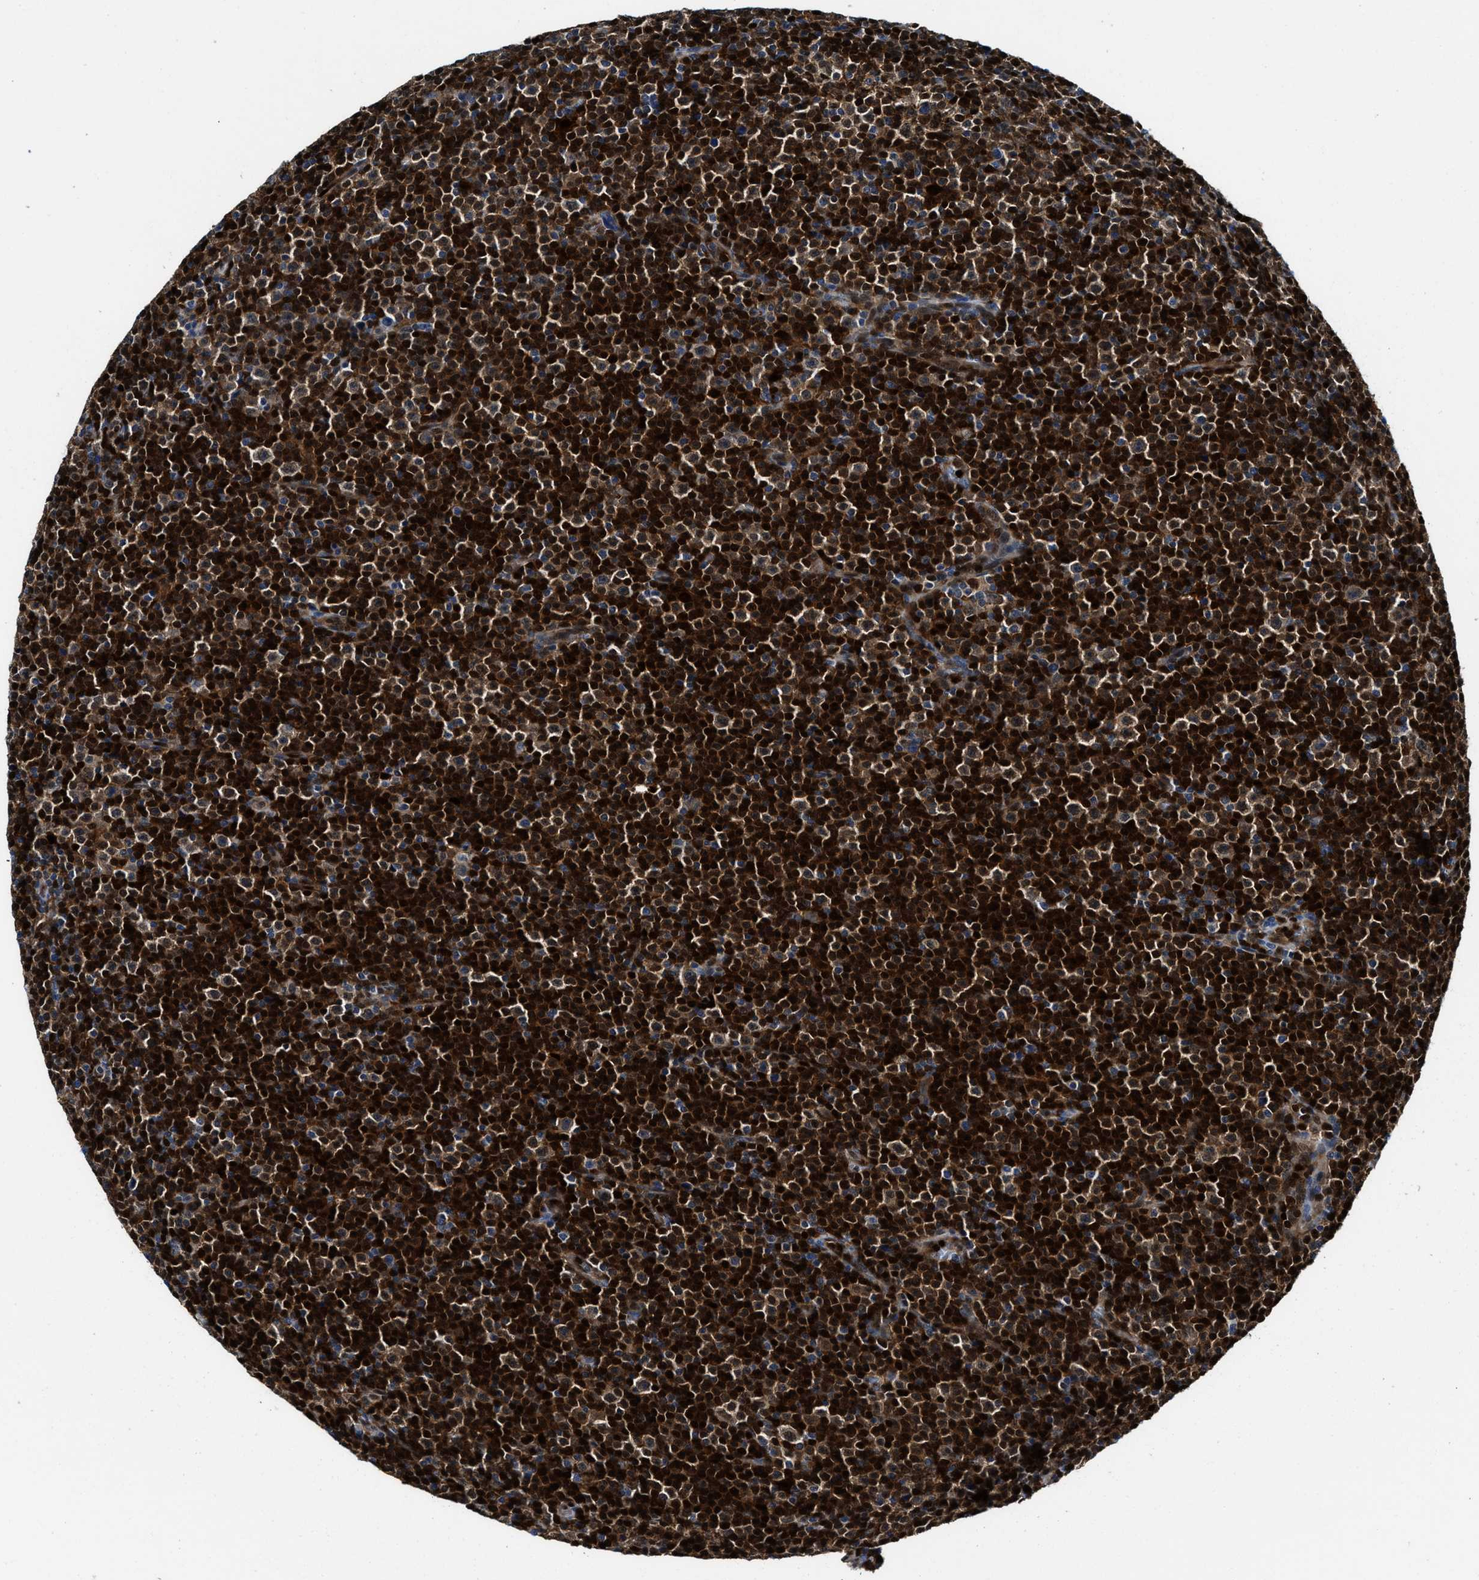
{"staining": {"intensity": "strong", "quantity": ">75%", "location": "cytoplasmic/membranous,nuclear"}, "tissue": "lymphoma", "cell_type": "Tumor cells", "image_type": "cancer", "snomed": [{"axis": "morphology", "description": "Malignant lymphoma, non-Hodgkin's type, Low grade"}, {"axis": "topography", "description": "Lymph node"}], "caption": "Strong cytoplasmic/membranous and nuclear staining for a protein is present in about >75% of tumor cells of low-grade malignant lymphoma, non-Hodgkin's type using IHC.", "gene": "LTA4H", "patient": {"sex": "female", "age": 67}}